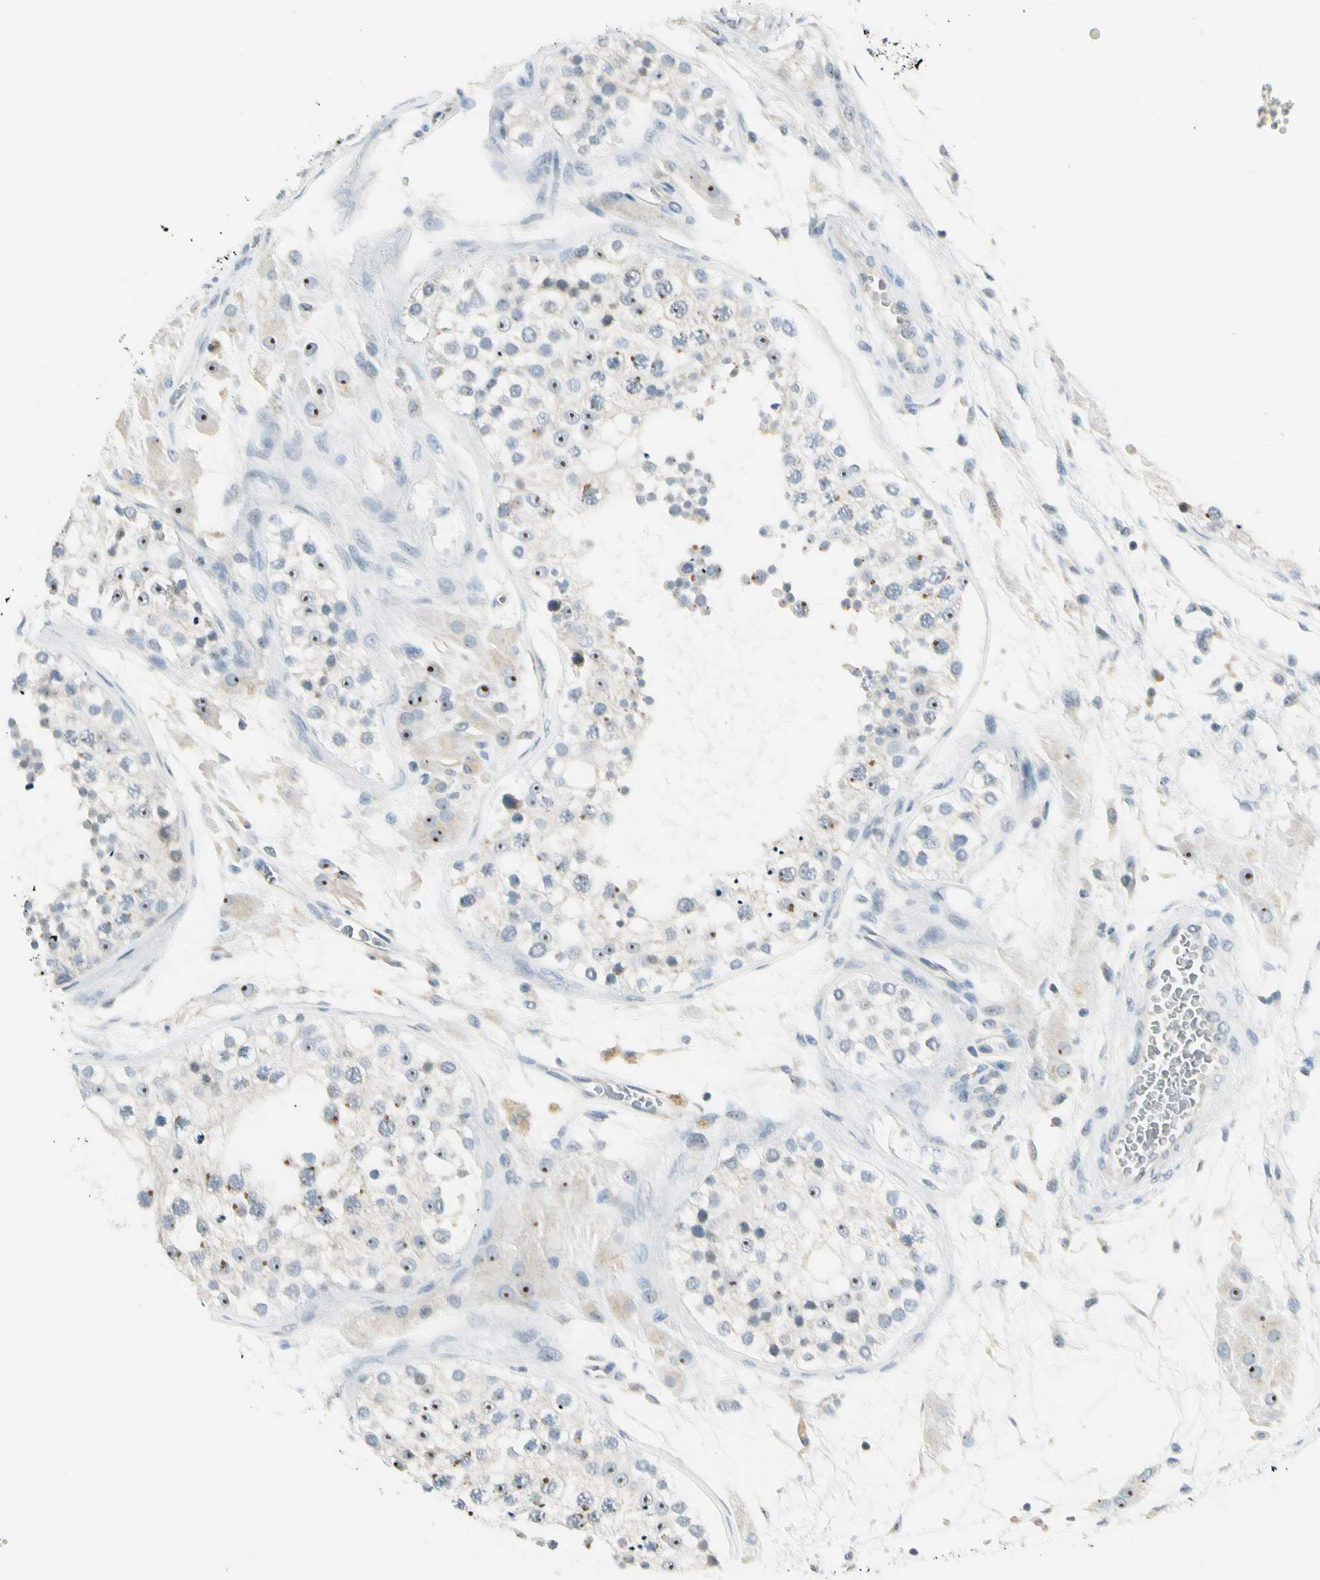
{"staining": {"intensity": "moderate", "quantity": "<25%", "location": "nuclear"}, "tissue": "testis", "cell_type": "Cells in seminiferous ducts", "image_type": "normal", "snomed": [{"axis": "morphology", "description": "Normal tissue, NOS"}, {"axis": "topography", "description": "Testis"}], "caption": "Moderate nuclear staining for a protein is present in approximately <25% of cells in seminiferous ducts of unremarkable testis using immunohistochemistry (IHC).", "gene": "ZSCAN1", "patient": {"sex": "male", "age": 26}}